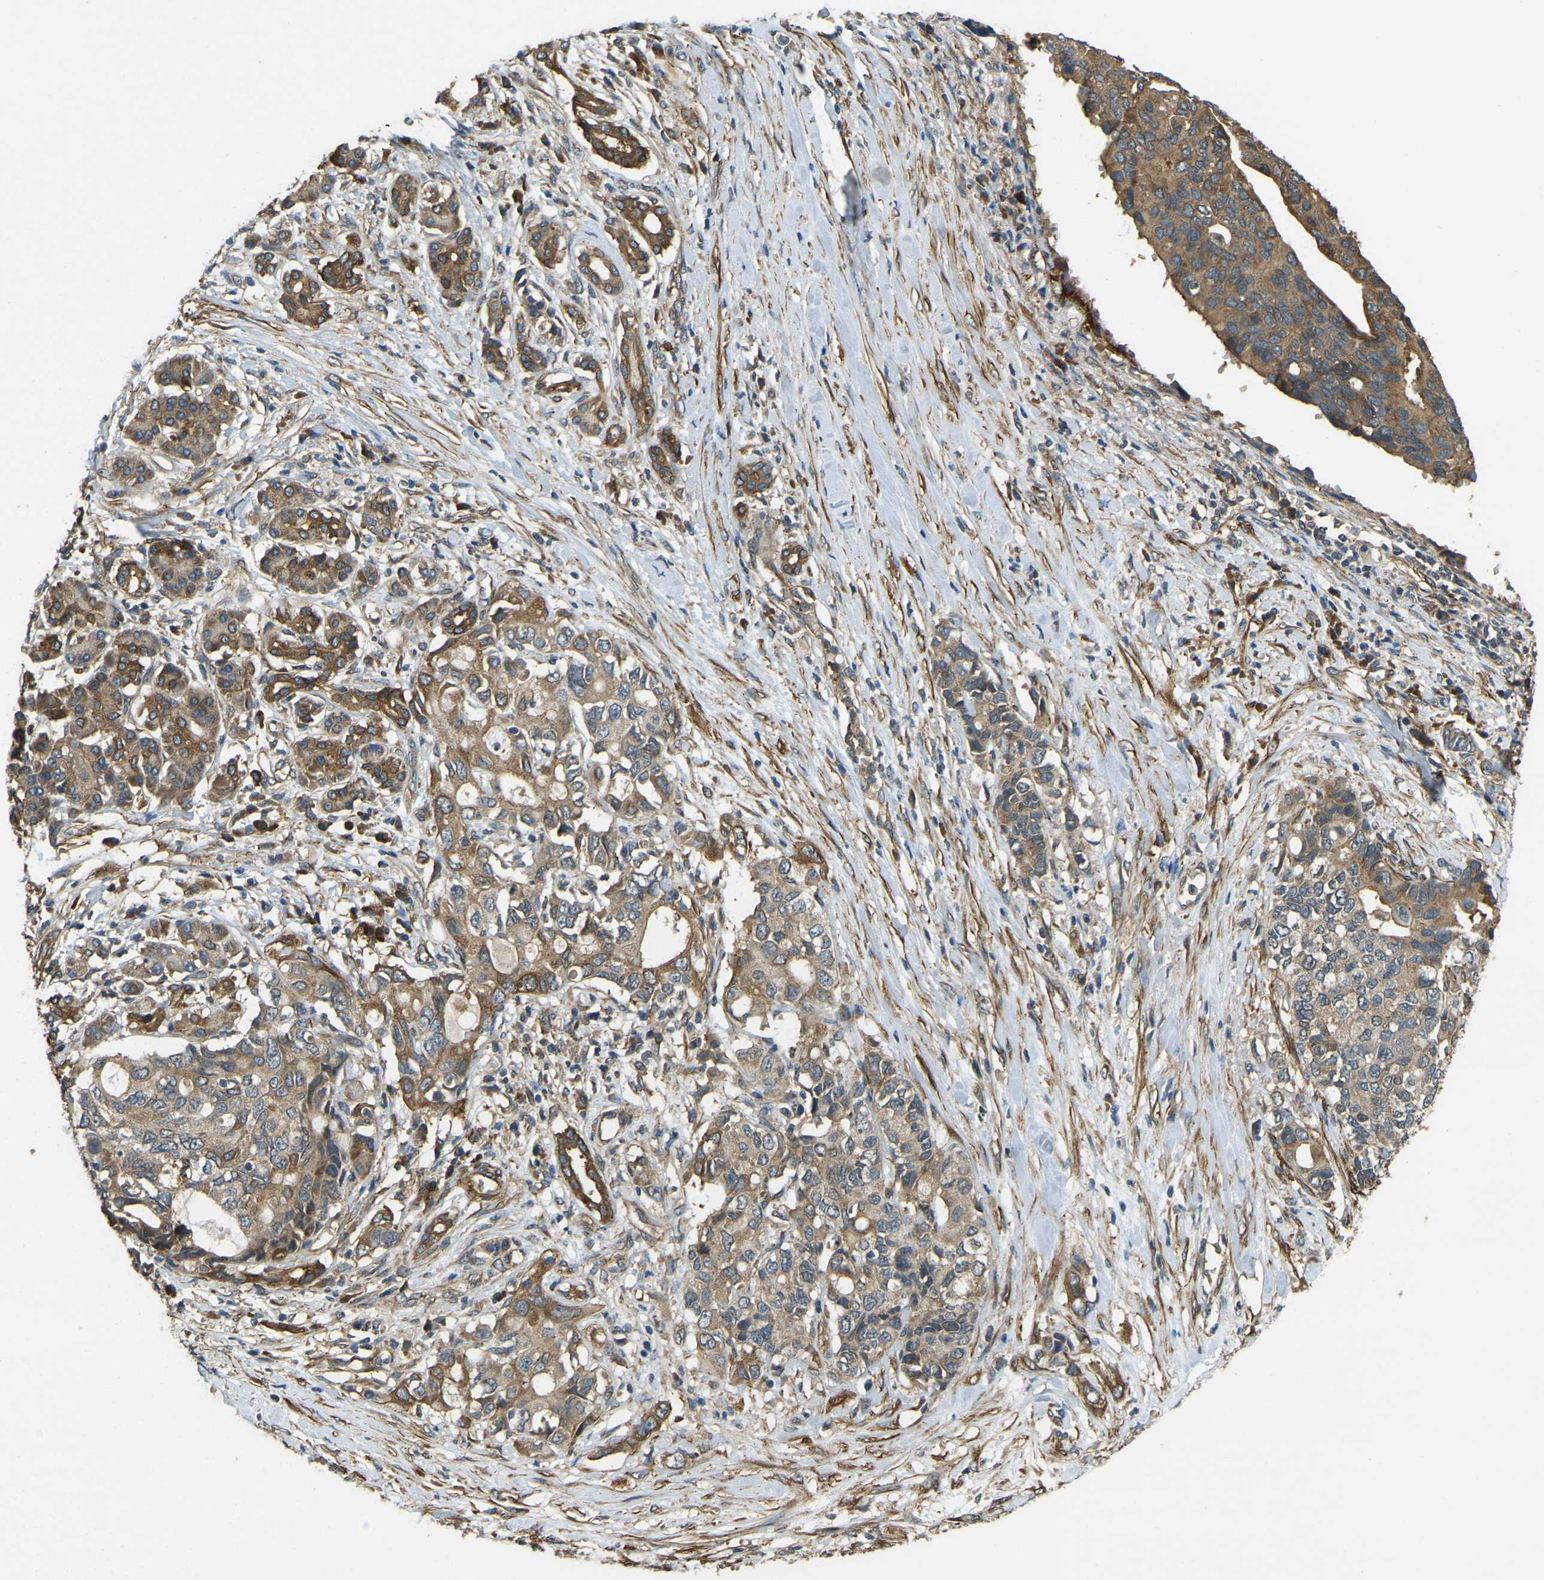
{"staining": {"intensity": "moderate", "quantity": ">75%", "location": "cytoplasmic/membranous"}, "tissue": "pancreatic cancer", "cell_type": "Tumor cells", "image_type": "cancer", "snomed": [{"axis": "morphology", "description": "Adenocarcinoma, NOS"}, {"axis": "topography", "description": "Pancreas"}], "caption": "Human pancreatic adenocarcinoma stained with a protein marker demonstrates moderate staining in tumor cells.", "gene": "ERGIC1", "patient": {"sex": "female", "age": 56}}